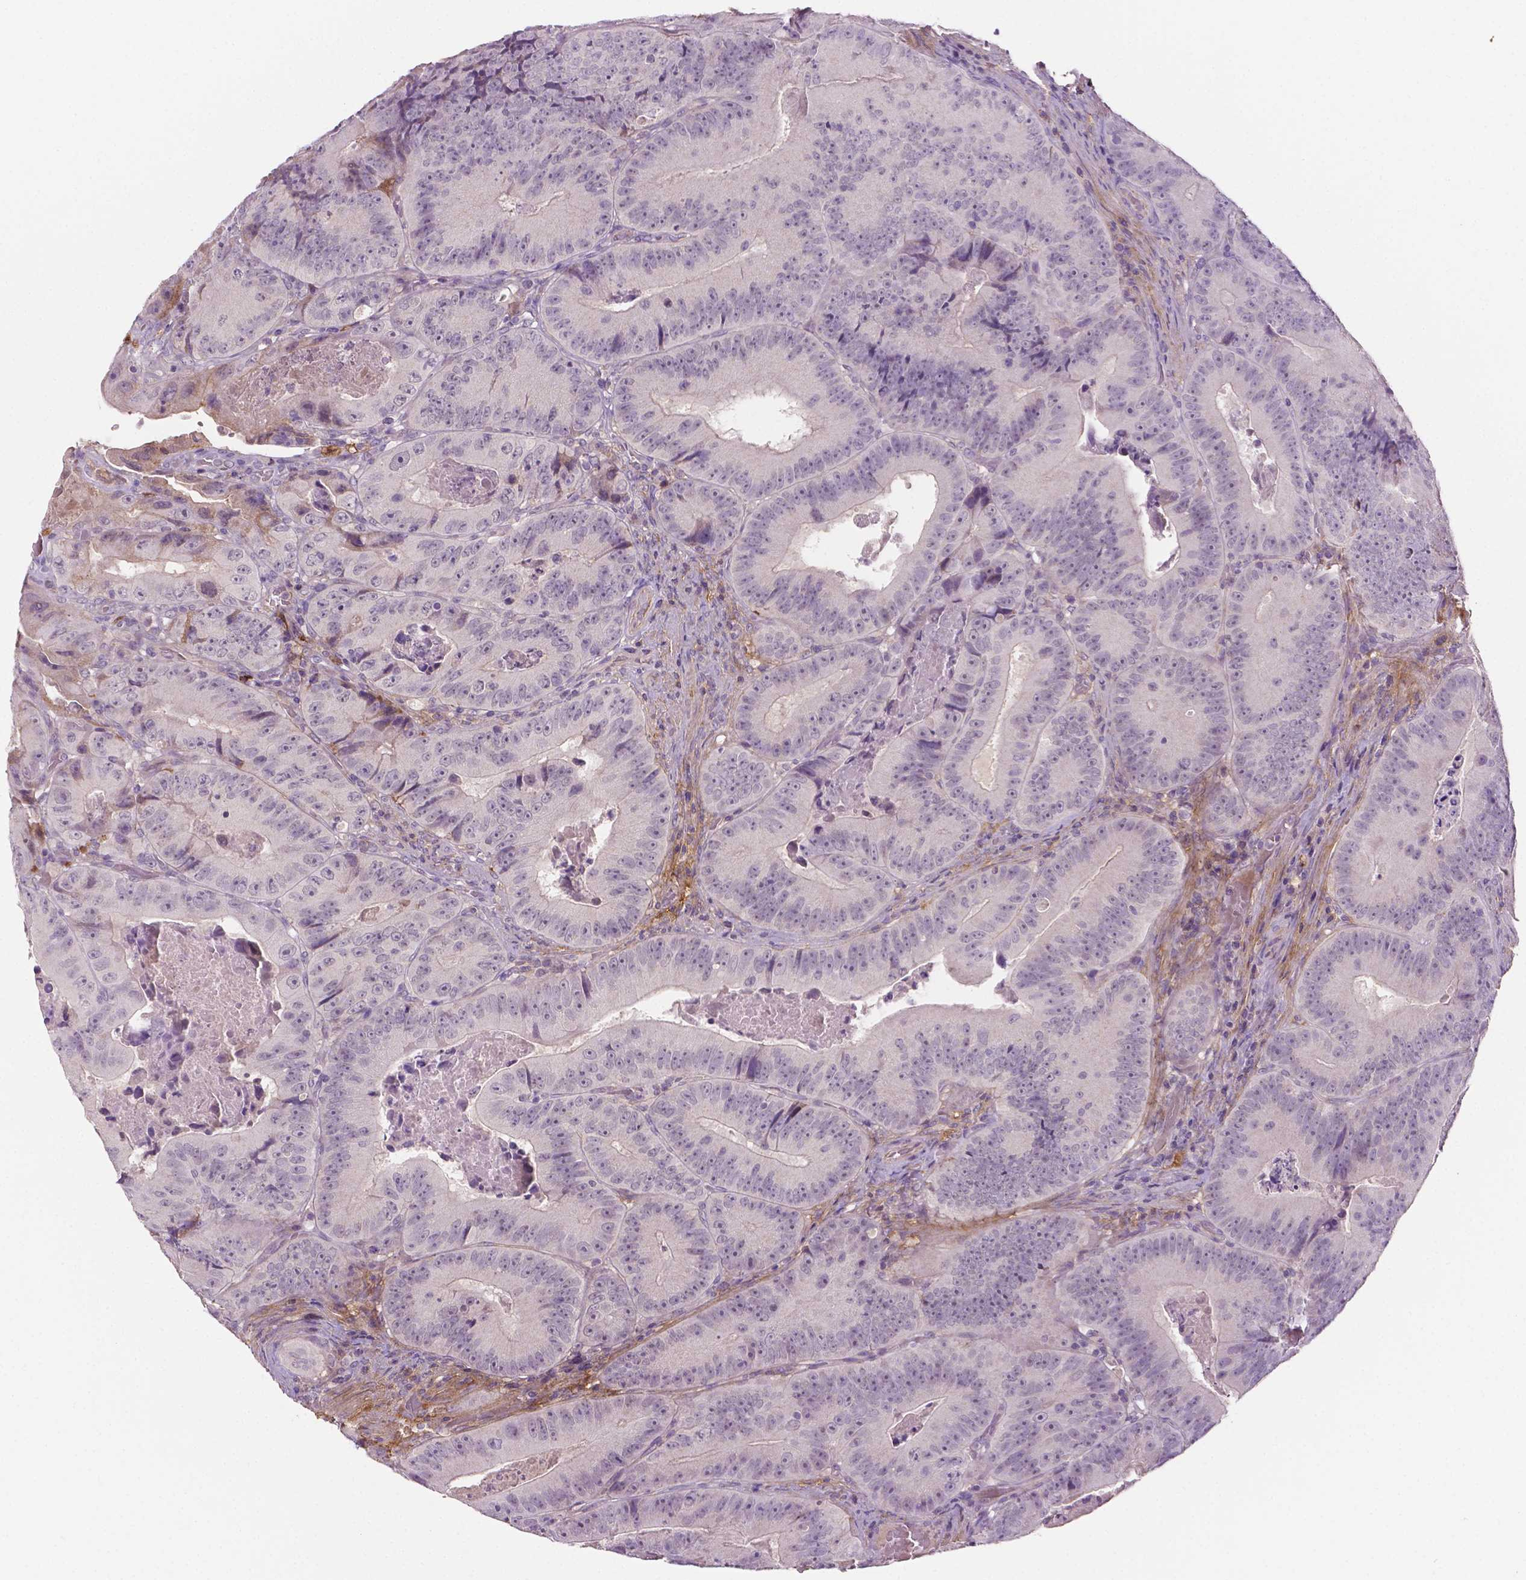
{"staining": {"intensity": "negative", "quantity": "none", "location": "none"}, "tissue": "colorectal cancer", "cell_type": "Tumor cells", "image_type": "cancer", "snomed": [{"axis": "morphology", "description": "Adenocarcinoma, NOS"}, {"axis": "topography", "description": "Colon"}], "caption": "Immunohistochemistry (IHC) photomicrograph of neoplastic tissue: human adenocarcinoma (colorectal) stained with DAB (3,3'-diaminobenzidine) reveals no significant protein staining in tumor cells.", "gene": "FBLN1", "patient": {"sex": "female", "age": 86}}